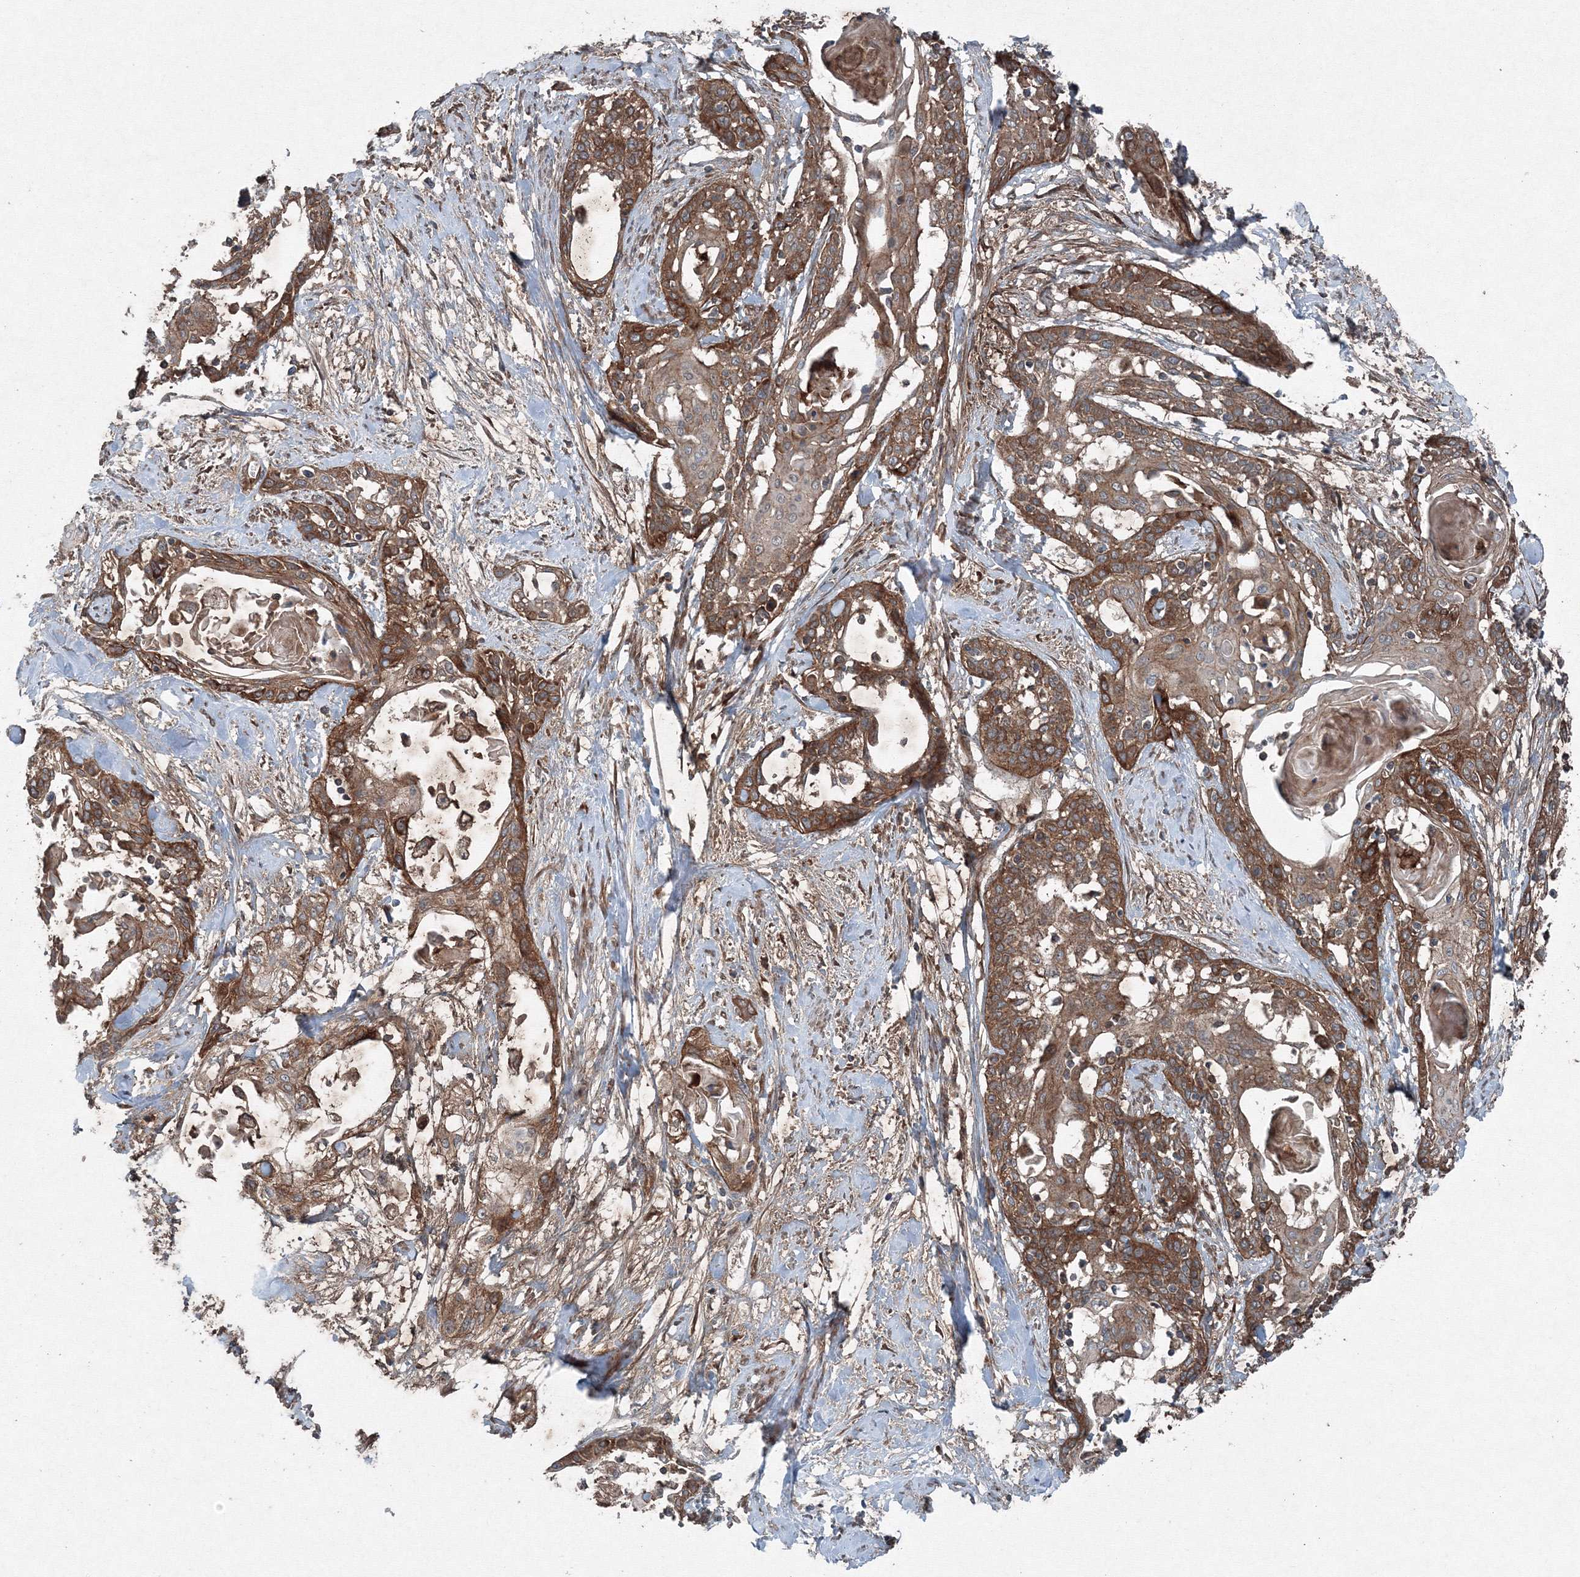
{"staining": {"intensity": "moderate", "quantity": ">75%", "location": "cytoplasmic/membranous"}, "tissue": "cervical cancer", "cell_type": "Tumor cells", "image_type": "cancer", "snomed": [{"axis": "morphology", "description": "Squamous cell carcinoma, NOS"}, {"axis": "topography", "description": "Cervix"}], "caption": "Protein expression analysis of human cervical squamous cell carcinoma reveals moderate cytoplasmic/membranous staining in about >75% of tumor cells.", "gene": "COPS7B", "patient": {"sex": "female", "age": 57}}